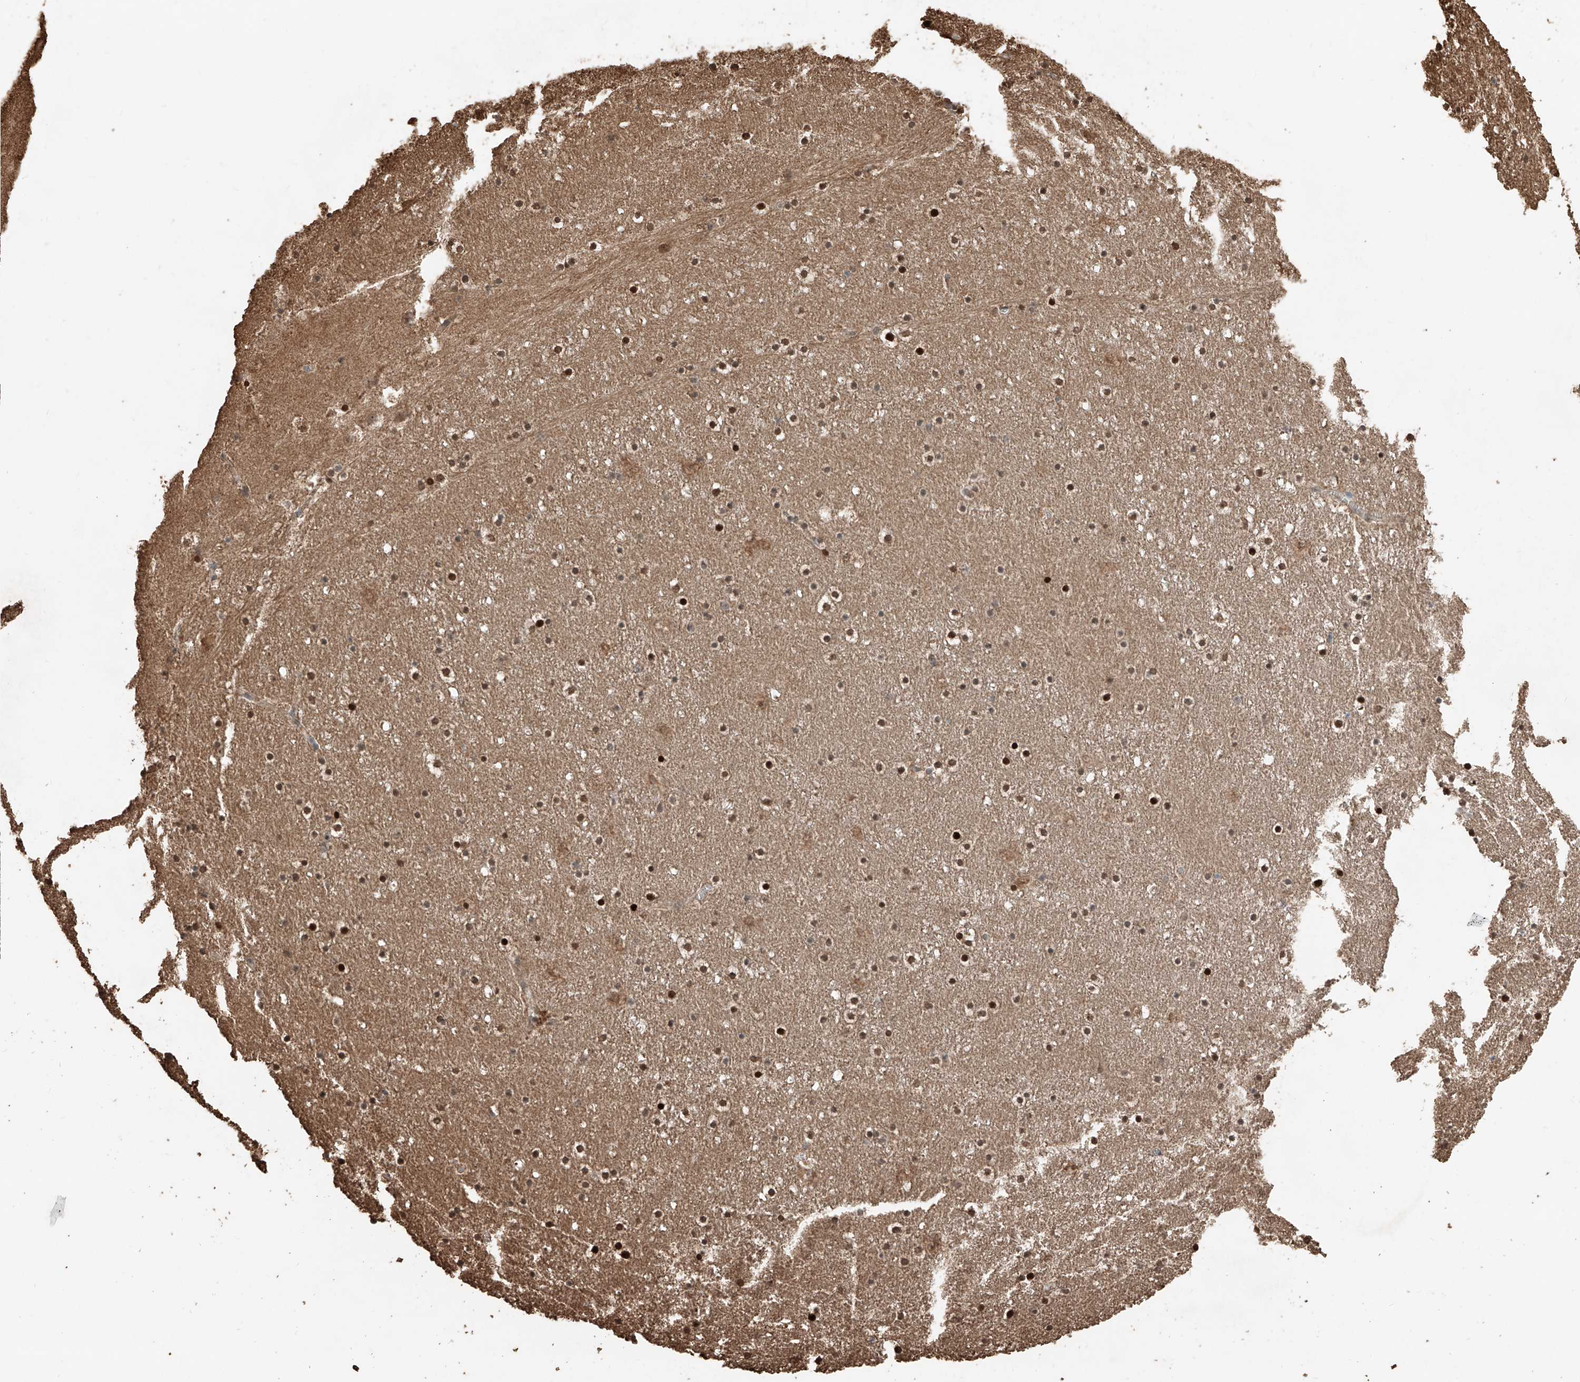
{"staining": {"intensity": "strong", "quantity": "25%-75%", "location": "cytoplasmic/membranous,nuclear"}, "tissue": "caudate", "cell_type": "Glial cells", "image_type": "normal", "snomed": [{"axis": "morphology", "description": "Normal tissue, NOS"}, {"axis": "topography", "description": "Lateral ventricle wall"}], "caption": "Glial cells display strong cytoplasmic/membranous,nuclear positivity in about 25%-75% of cells in normal caudate.", "gene": "RMND1", "patient": {"sex": "male", "age": 45}}